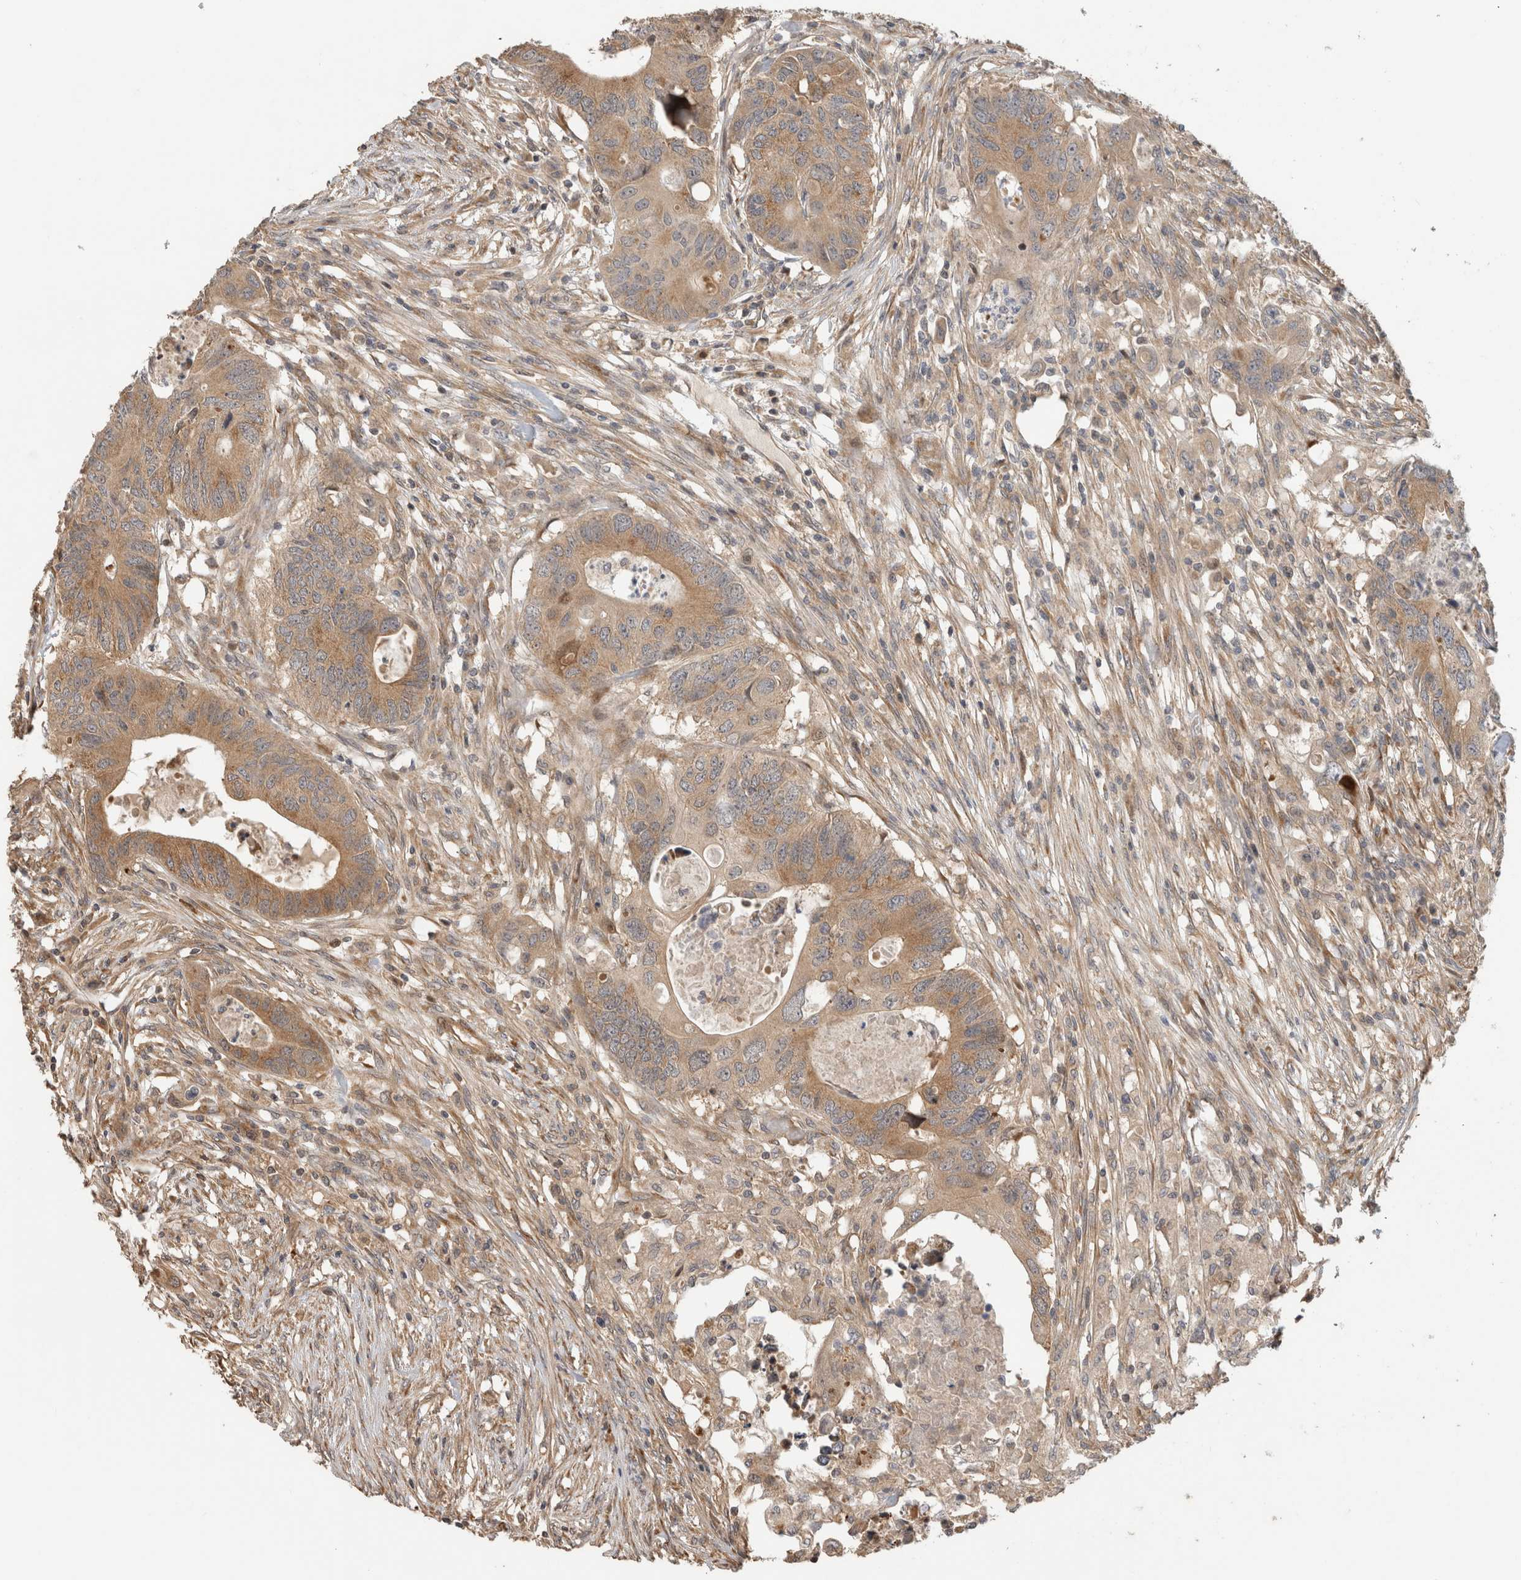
{"staining": {"intensity": "moderate", "quantity": ">75%", "location": "cytoplasmic/membranous"}, "tissue": "colorectal cancer", "cell_type": "Tumor cells", "image_type": "cancer", "snomed": [{"axis": "morphology", "description": "Adenocarcinoma, NOS"}, {"axis": "topography", "description": "Colon"}], "caption": "Colorectal adenocarcinoma stained with immunohistochemistry (IHC) reveals moderate cytoplasmic/membranous staining in about >75% of tumor cells.", "gene": "PCDHB15", "patient": {"sex": "male", "age": 71}}